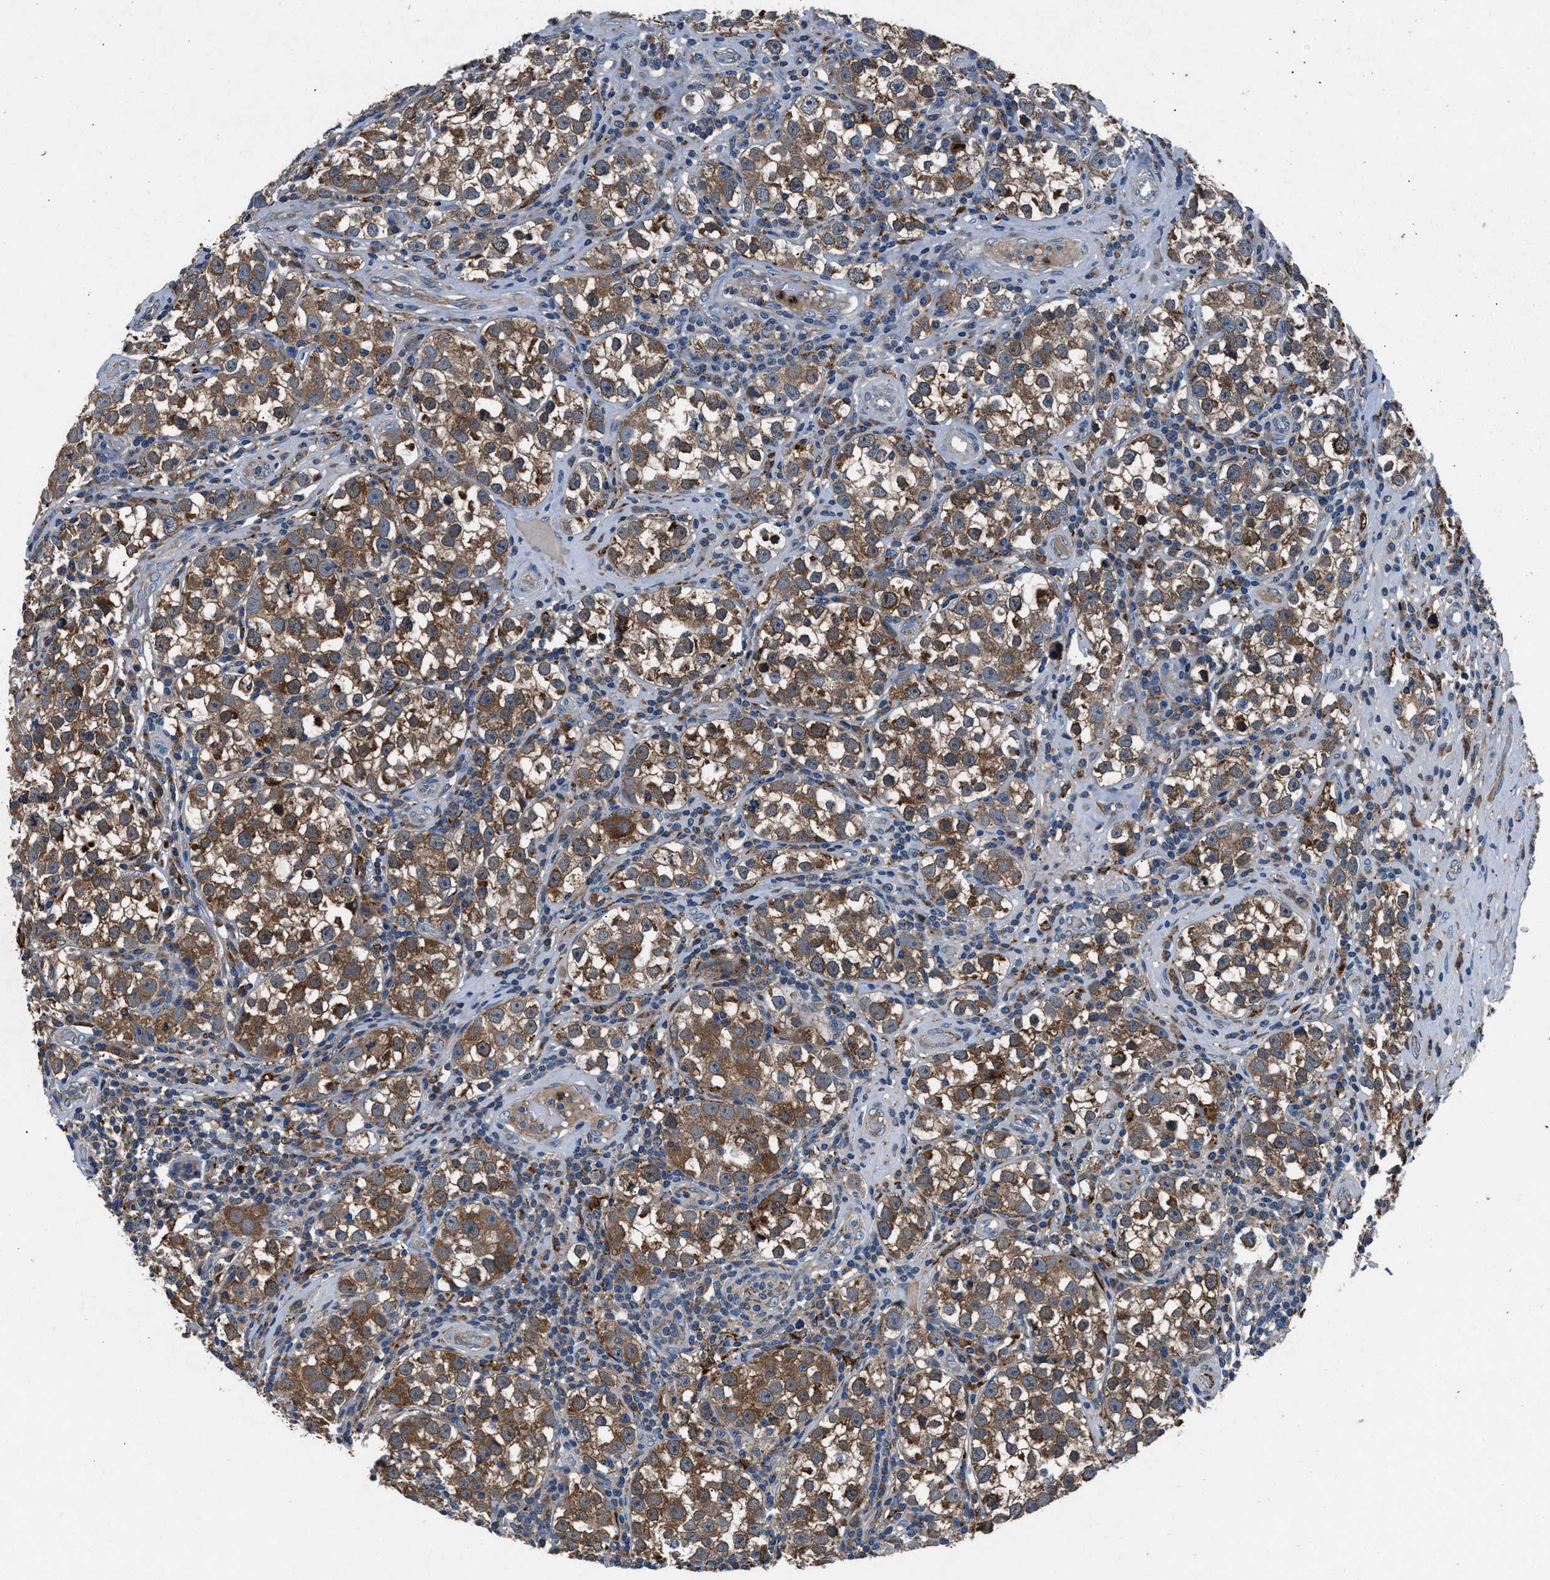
{"staining": {"intensity": "moderate", "quantity": ">75%", "location": "cytoplasmic/membranous"}, "tissue": "testis cancer", "cell_type": "Tumor cells", "image_type": "cancer", "snomed": [{"axis": "morphology", "description": "Normal tissue, NOS"}, {"axis": "morphology", "description": "Seminoma, NOS"}, {"axis": "topography", "description": "Testis"}], "caption": "High-power microscopy captured an IHC image of testis cancer, revealing moderate cytoplasmic/membranous expression in approximately >75% of tumor cells.", "gene": "FAM221A", "patient": {"sex": "male", "age": 43}}